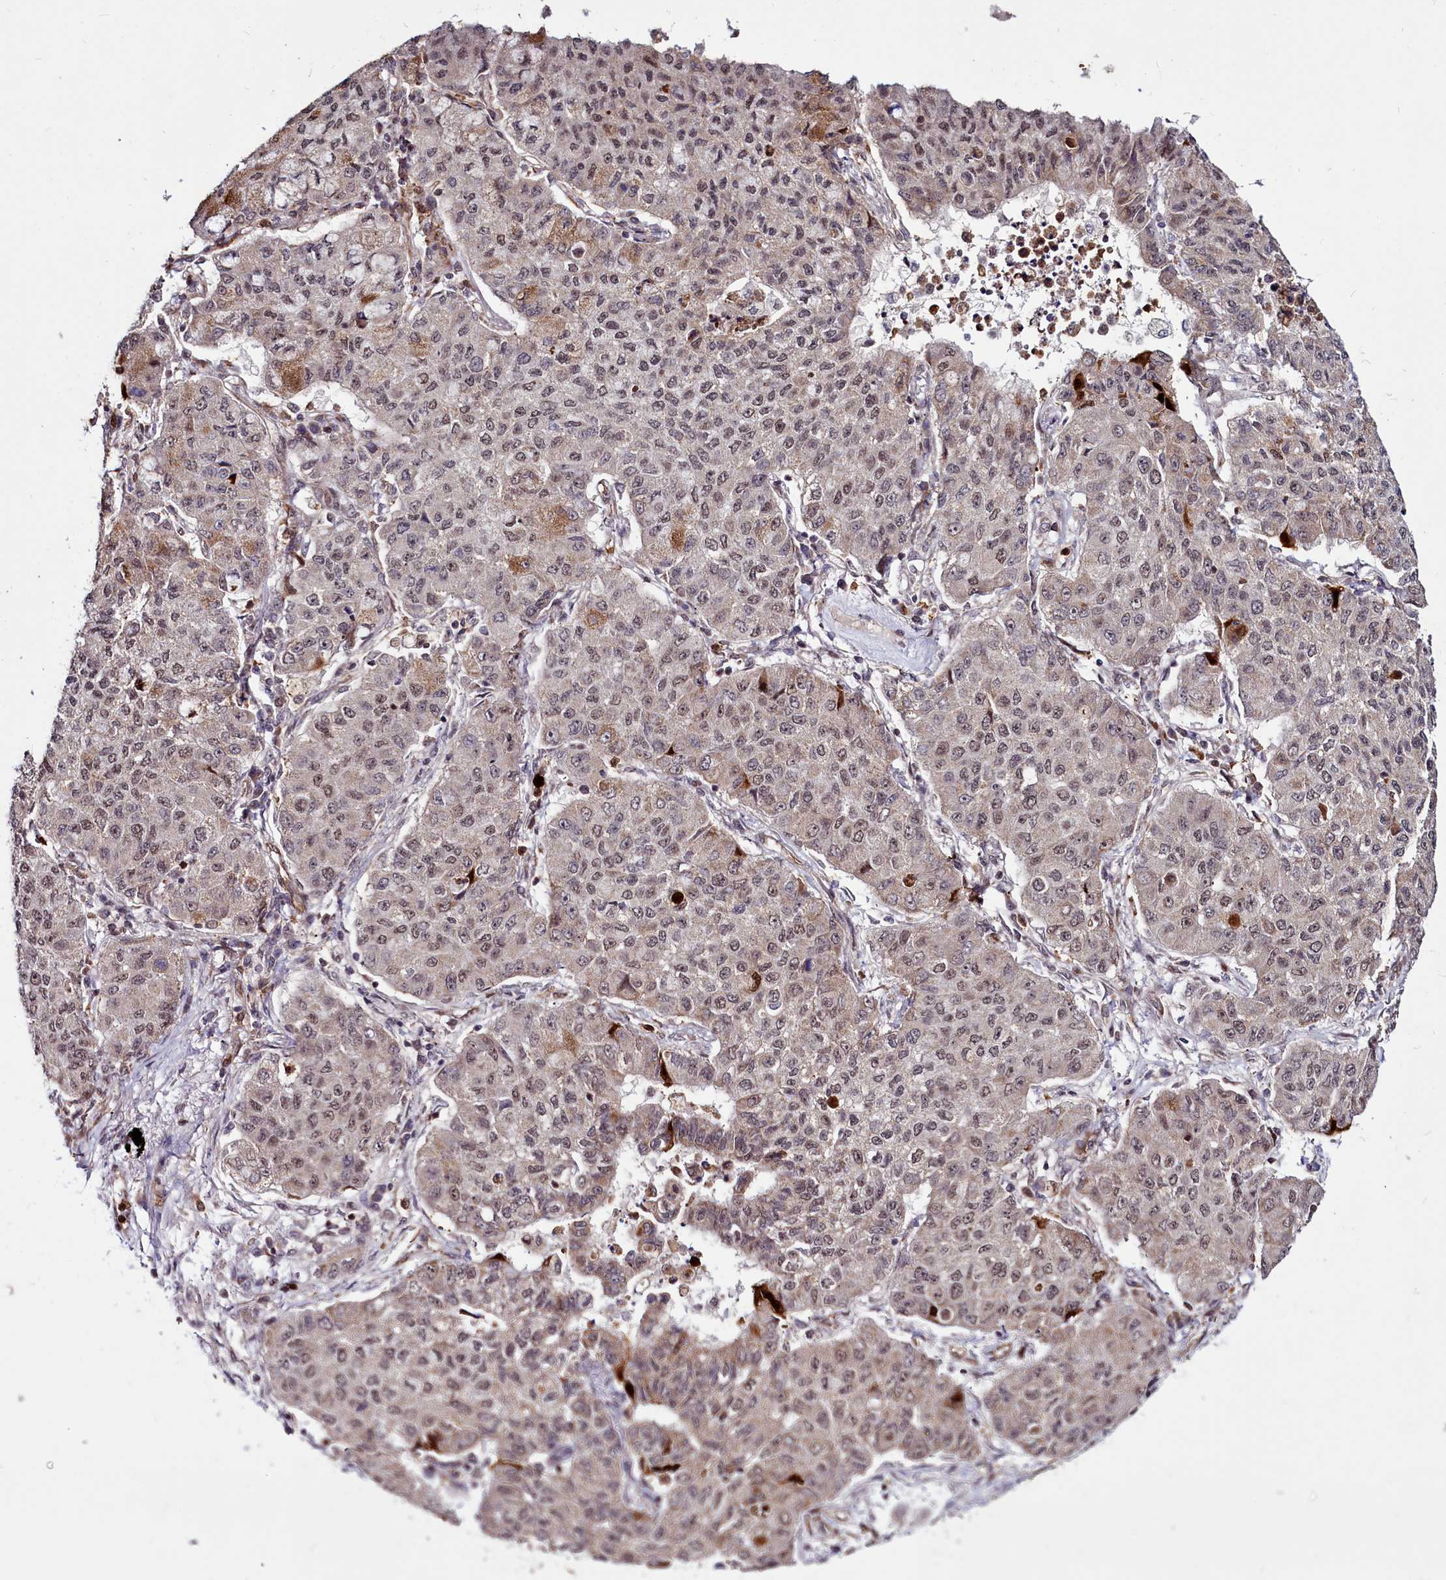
{"staining": {"intensity": "weak", "quantity": "25%-75%", "location": "nuclear"}, "tissue": "lung cancer", "cell_type": "Tumor cells", "image_type": "cancer", "snomed": [{"axis": "morphology", "description": "Squamous cell carcinoma, NOS"}, {"axis": "topography", "description": "Lung"}], "caption": "Immunohistochemistry (IHC) staining of squamous cell carcinoma (lung), which demonstrates low levels of weak nuclear staining in approximately 25%-75% of tumor cells indicating weak nuclear protein positivity. The staining was performed using DAB (brown) for protein detection and nuclei were counterstained in hematoxylin (blue).", "gene": "CLK3", "patient": {"sex": "male", "age": 74}}